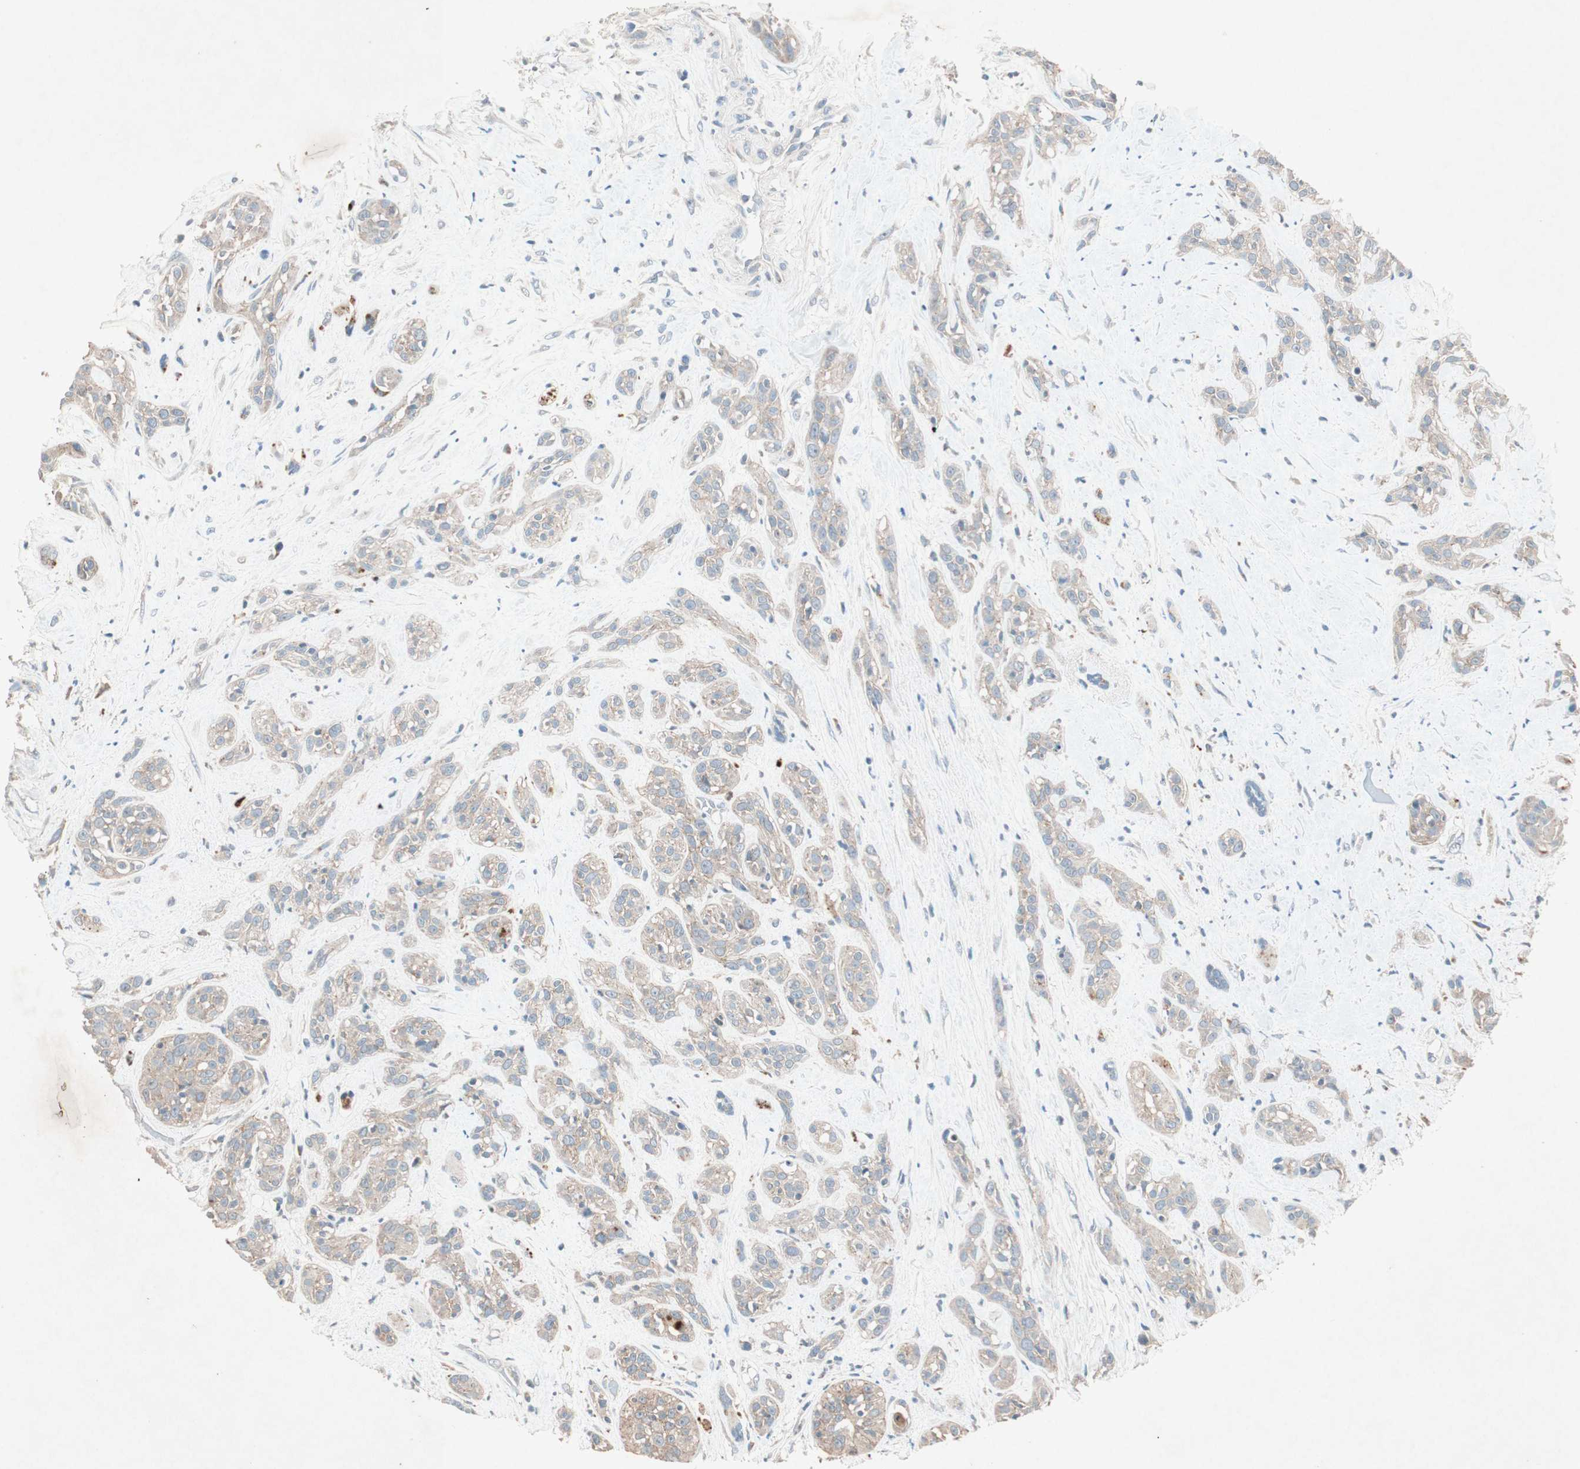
{"staining": {"intensity": "weak", "quantity": ">75%", "location": "cytoplasmic/membranous"}, "tissue": "head and neck cancer", "cell_type": "Tumor cells", "image_type": "cancer", "snomed": [{"axis": "morphology", "description": "Squamous cell carcinoma, NOS"}, {"axis": "topography", "description": "Head-Neck"}], "caption": "Immunohistochemical staining of human head and neck cancer demonstrates low levels of weak cytoplasmic/membranous staining in about >75% of tumor cells. The staining is performed using DAB brown chromogen to label protein expression. The nuclei are counter-stained blue using hematoxylin.", "gene": "NKAIN1", "patient": {"sex": "male", "age": 62}}